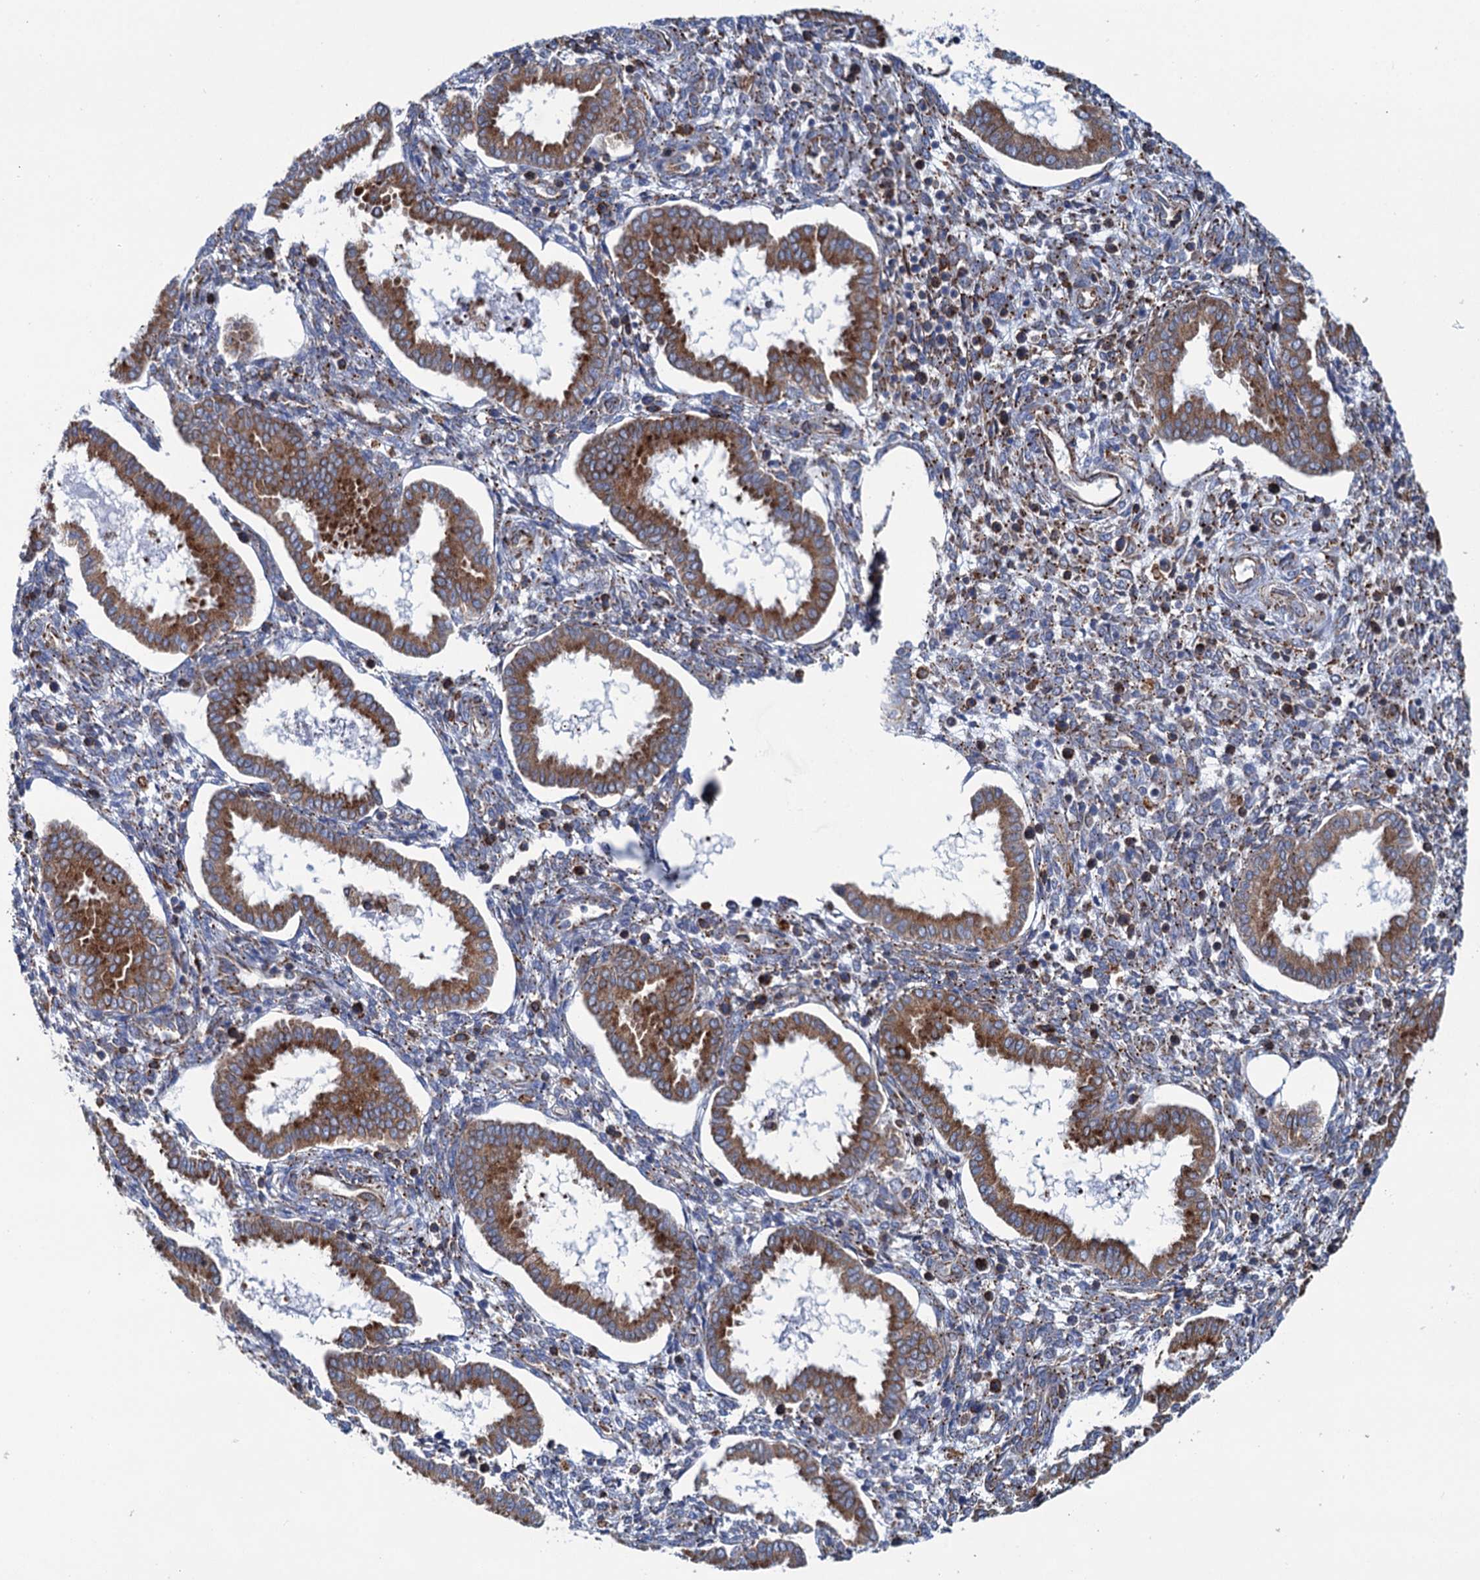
{"staining": {"intensity": "moderate", "quantity": "<25%", "location": "cytoplasmic/membranous"}, "tissue": "endometrium", "cell_type": "Cells in endometrial stroma", "image_type": "normal", "snomed": [{"axis": "morphology", "description": "Normal tissue, NOS"}, {"axis": "topography", "description": "Endometrium"}], "caption": "Endometrium stained with DAB immunohistochemistry demonstrates low levels of moderate cytoplasmic/membranous expression in about <25% of cells in endometrial stroma. (Brightfield microscopy of DAB IHC at high magnification).", "gene": "SHE", "patient": {"sex": "female", "age": 24}}